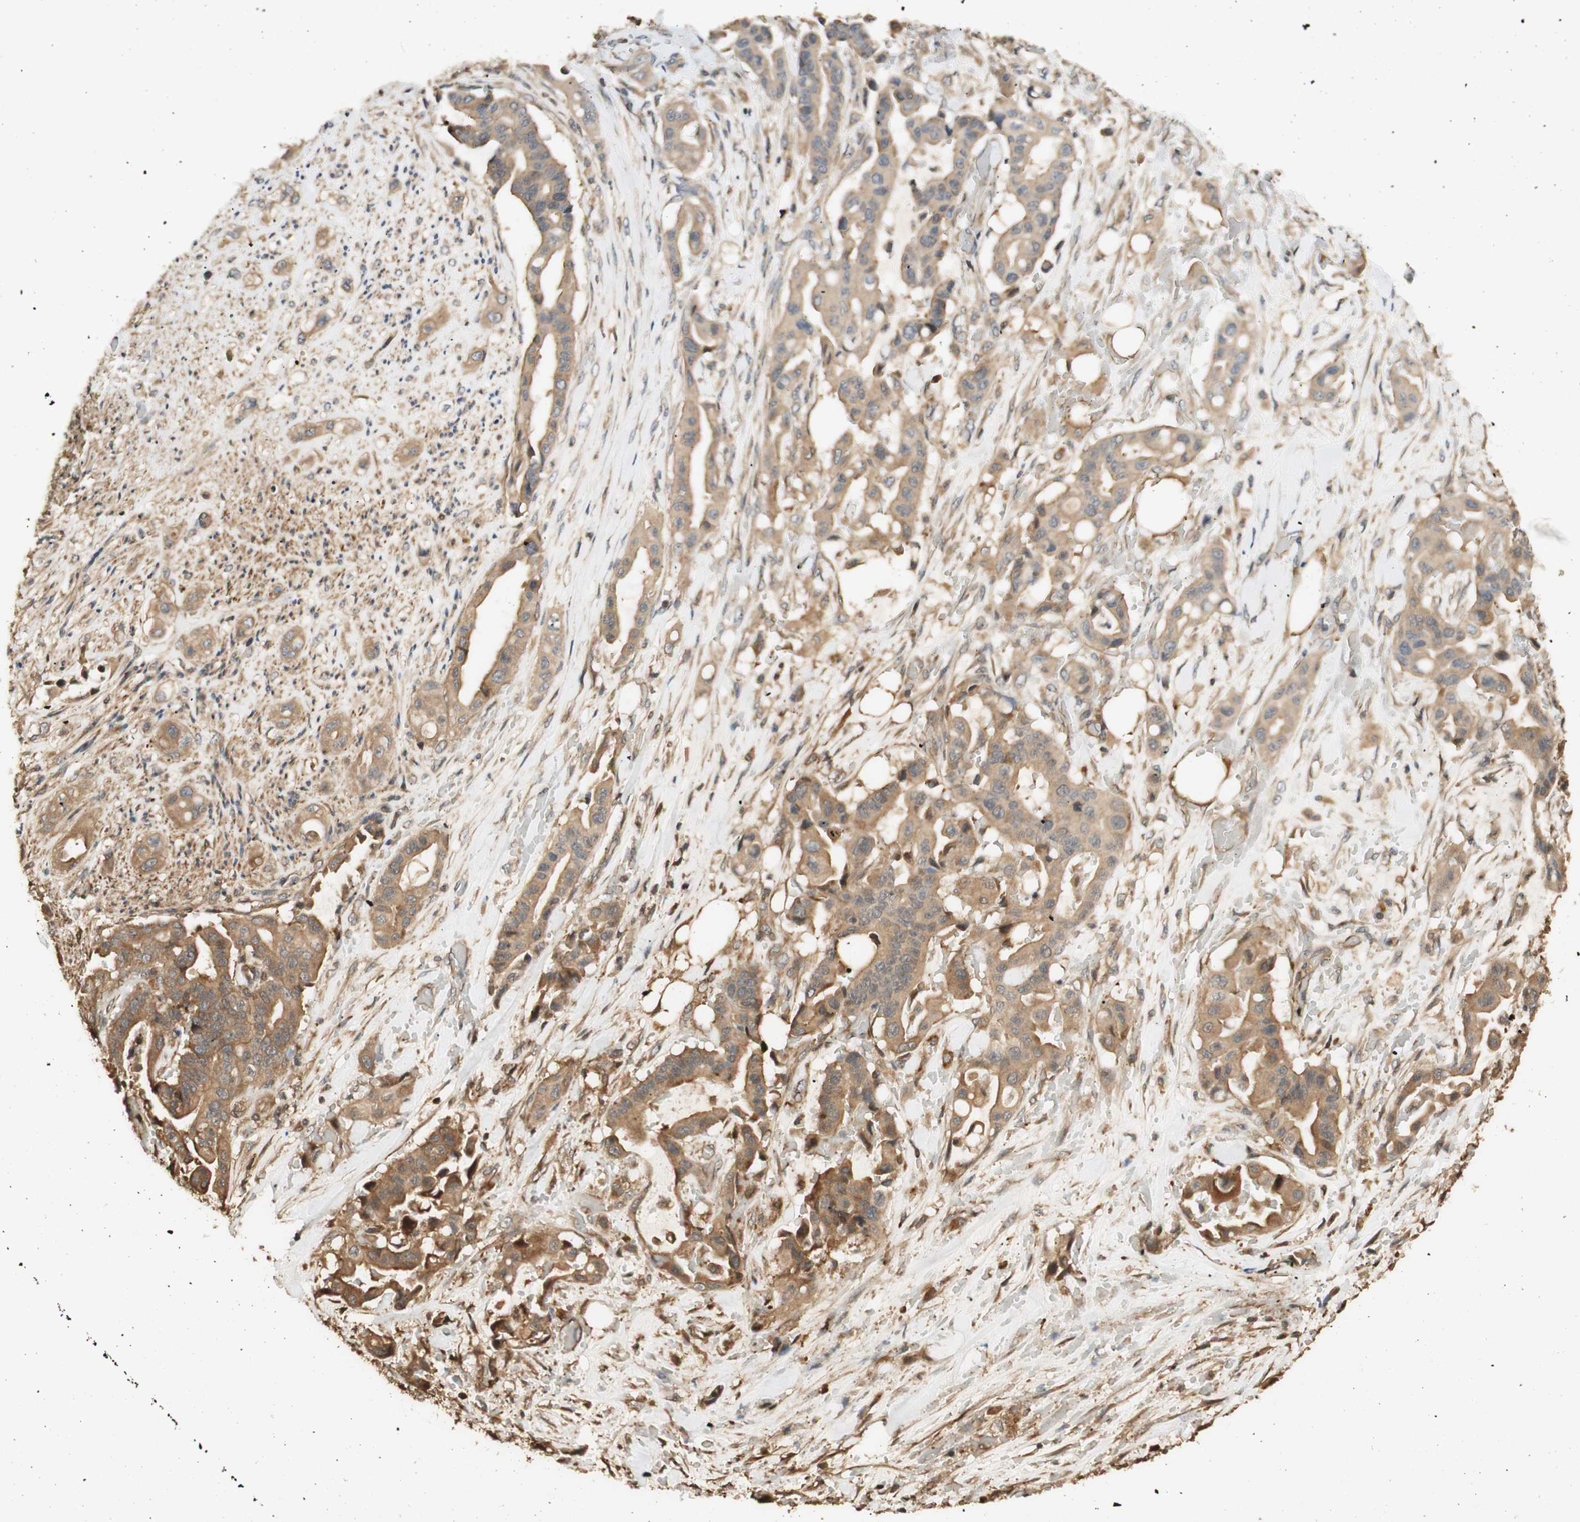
{"staining": {"intensity": "moderate", "quantity": ">75%", "location": "cytoplasmic/membranous"}, "tissue": "liver cancer", "cell_type": "Tumor cells", "image_type": "cancer", "snomed": [{"axis": "morphology", "description": "Cholangiocarcinoma"}, {"axis": "topography", "description": "Liver"}], "caption": "Cholangiocarcinoma (liver) stained for a protein demonstrates moderate cytoplasmic/membranous positivity in tumor cells.", "gene": "AGER", "patient": {"sex": "female", "age": 61}}